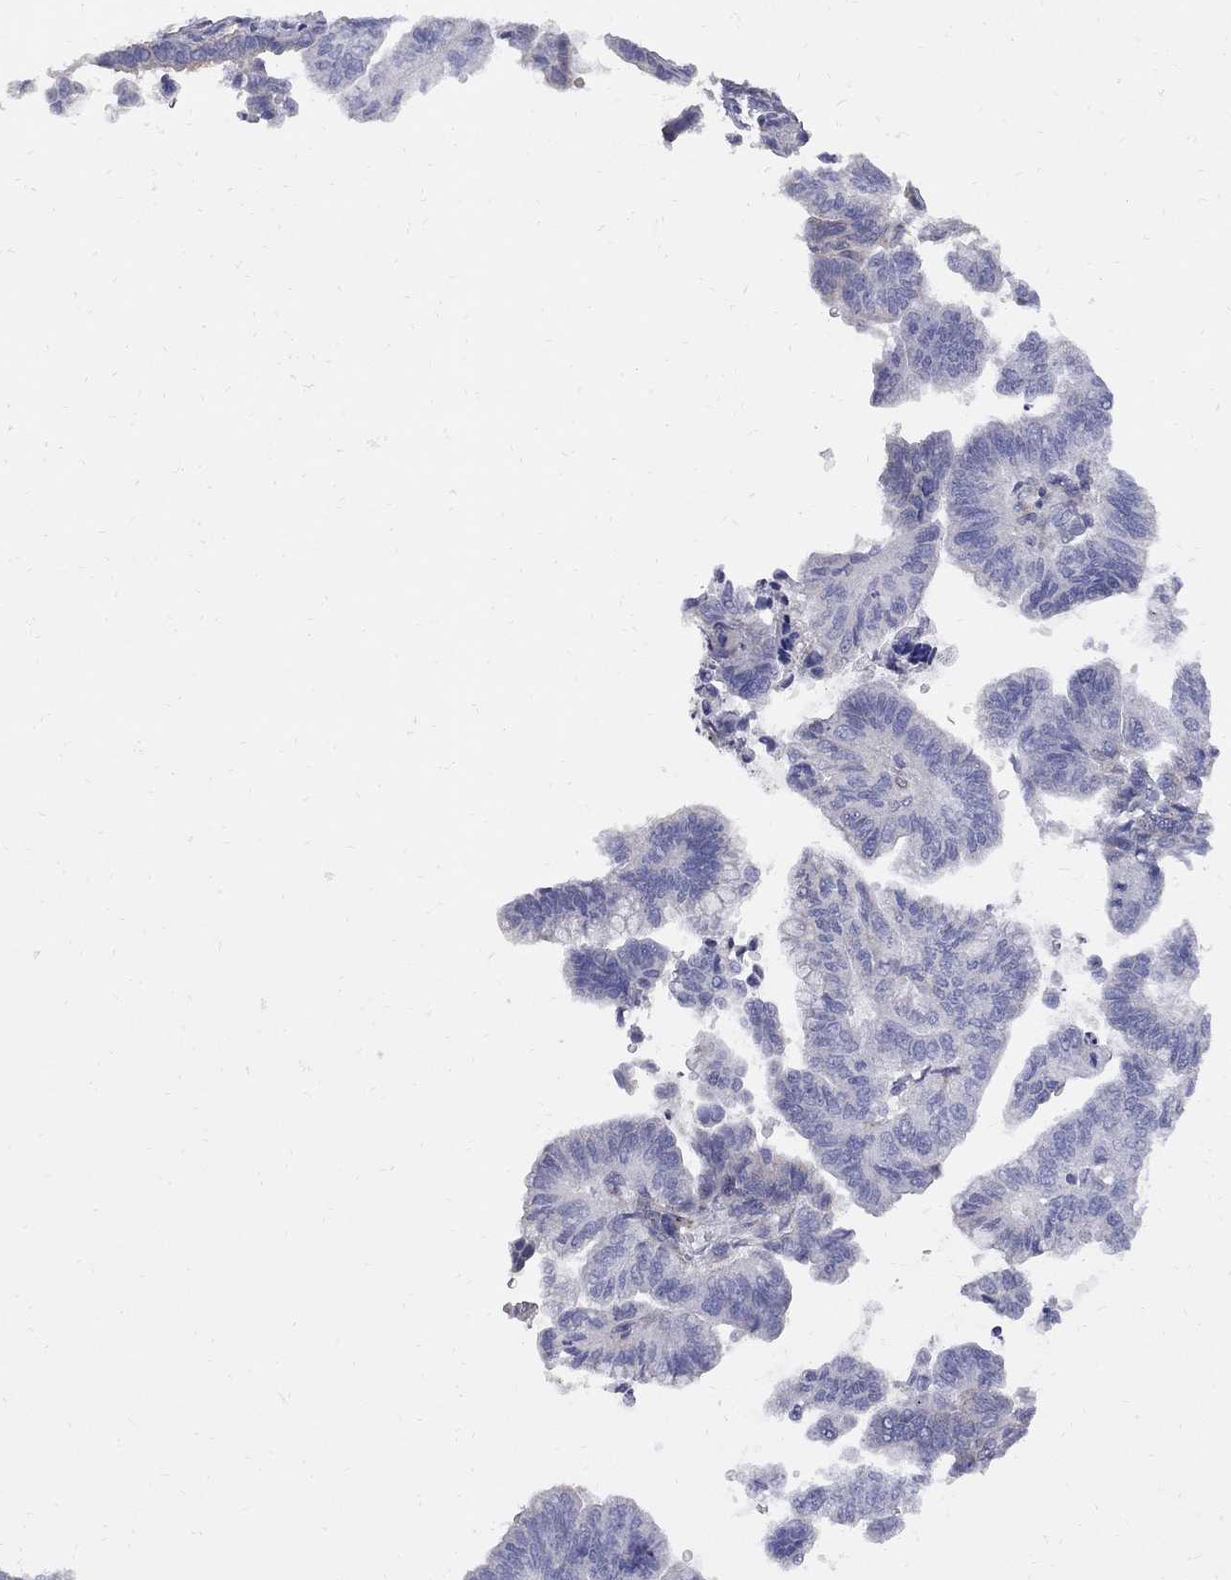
{"staining": {"intensity": "negative", "quantity": "none", "location": "none"}, "tissue": "stomach cancer", "cell_type": "Tumor cells", "image_type": "cancer", "snomed": [{"axis": "morphology", "description": "Adenocarcinoma, NOS"}, {"axis": "topography", "description": "Stomach"}], "caption": "Immunohistochemistry (IHC) photomicrograph of human adenocarcinoma (stomach) stained for a protein (brown), which exhibits no positivity in tumor cells. The staining is performed using DAB (3,3'-diaminobenzidine) brown chromogen with nuclei counter-stained in using hematoxylin.", "gene": "MTHFR", "patient": {"sex": "male", "age": 83}}